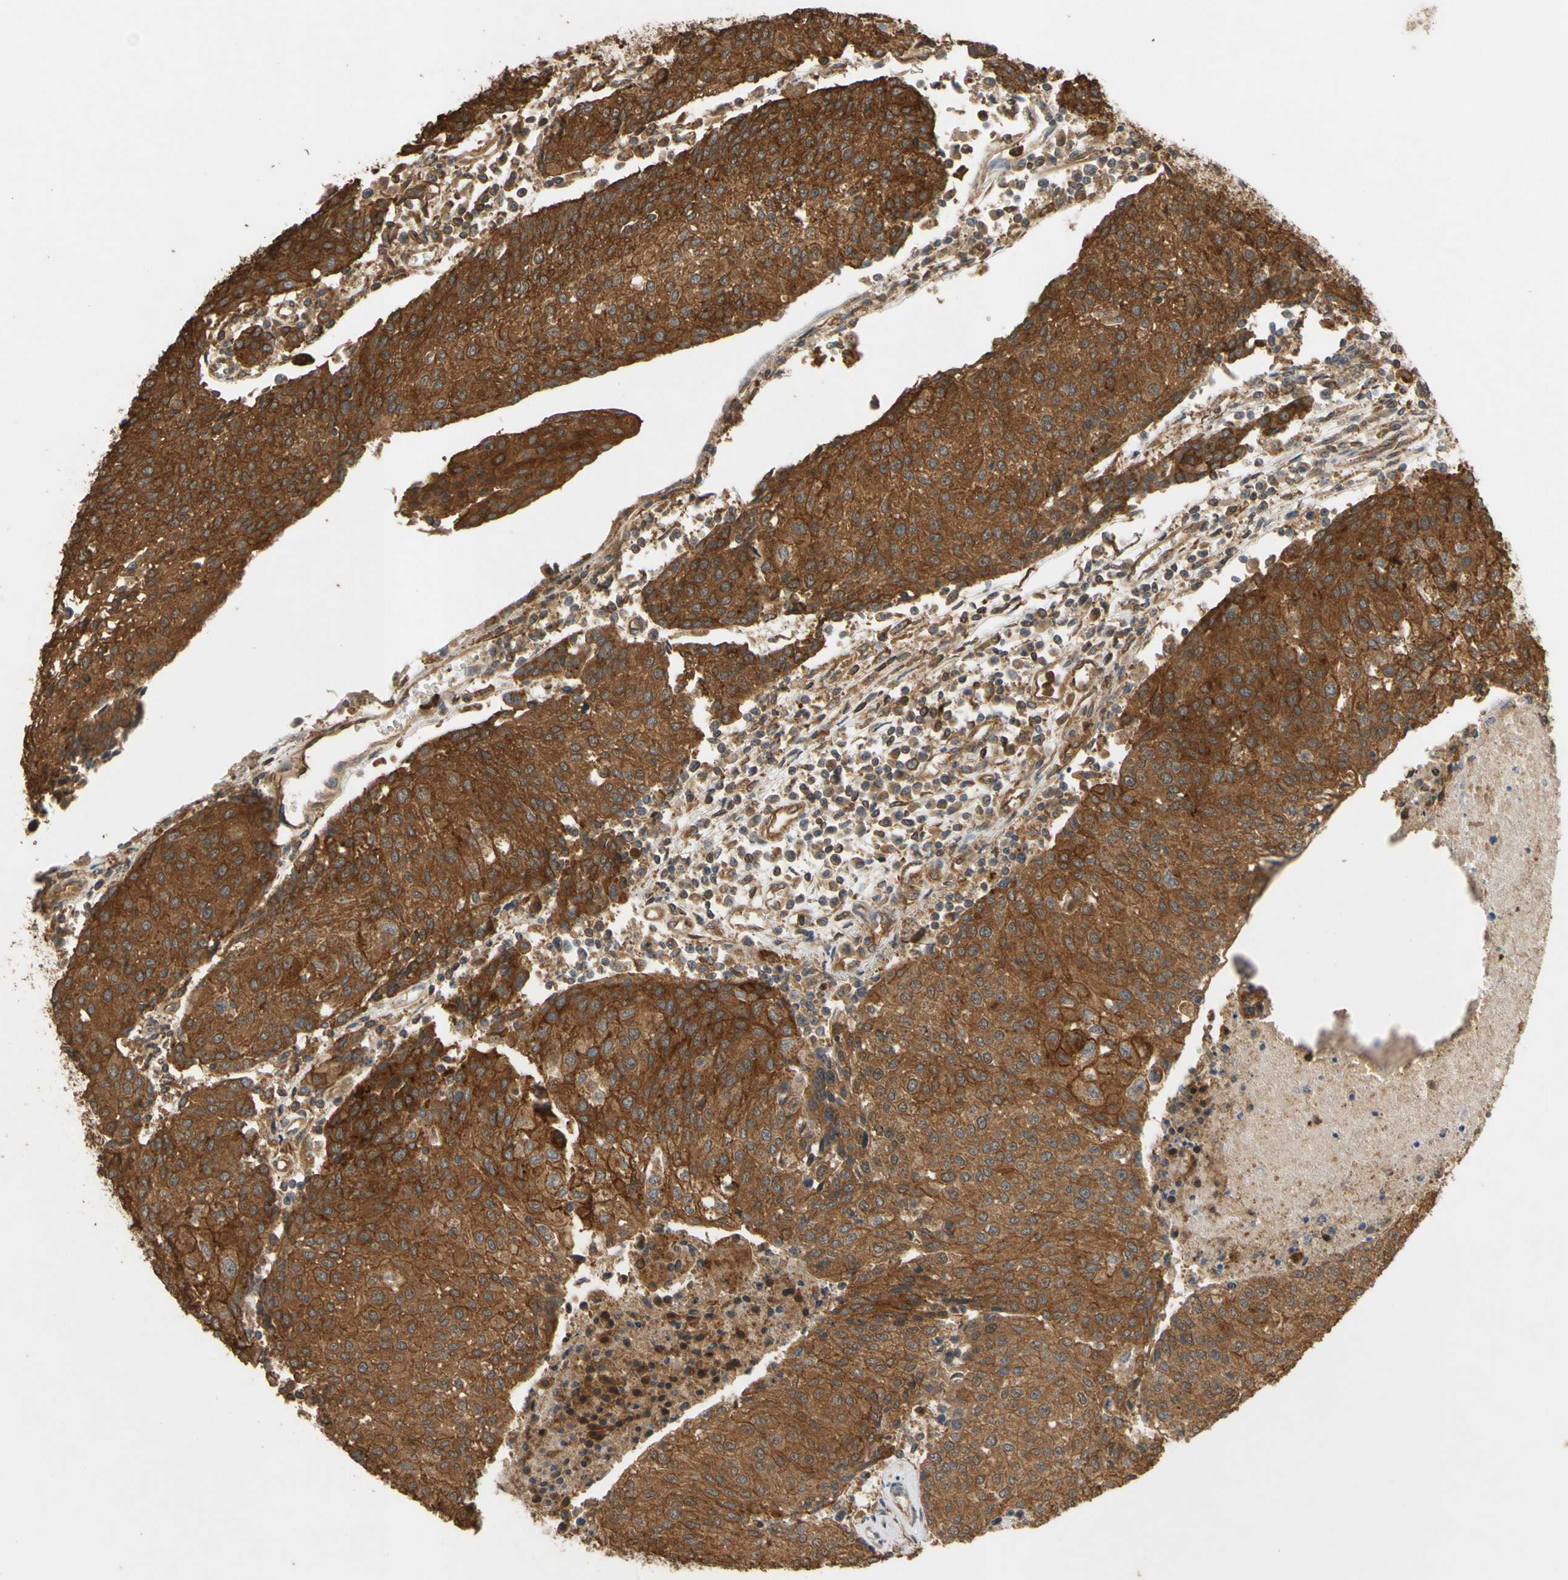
{"staining": {"intensity": "strong", "quantity": ">75%", "location": "cytoplasmic/membranous"}, "tissue": "urothelial cancer", "cell_type": "Tumor cells", "image_type": "cancer", "snomed": [{"axis": "morphology", "description": "Urothelial carcinoma, High grade"}, {"axis": "topography", "description": "Urinary bladder"}], "caption": "About >75% of tumor cells in urothelial cancer show strong cytoplasmic/membranous protein staining as visualized by brown immunohistochemical staining.", "gene": "CTTN", "patient": {"sex": "female", "age": 85}}